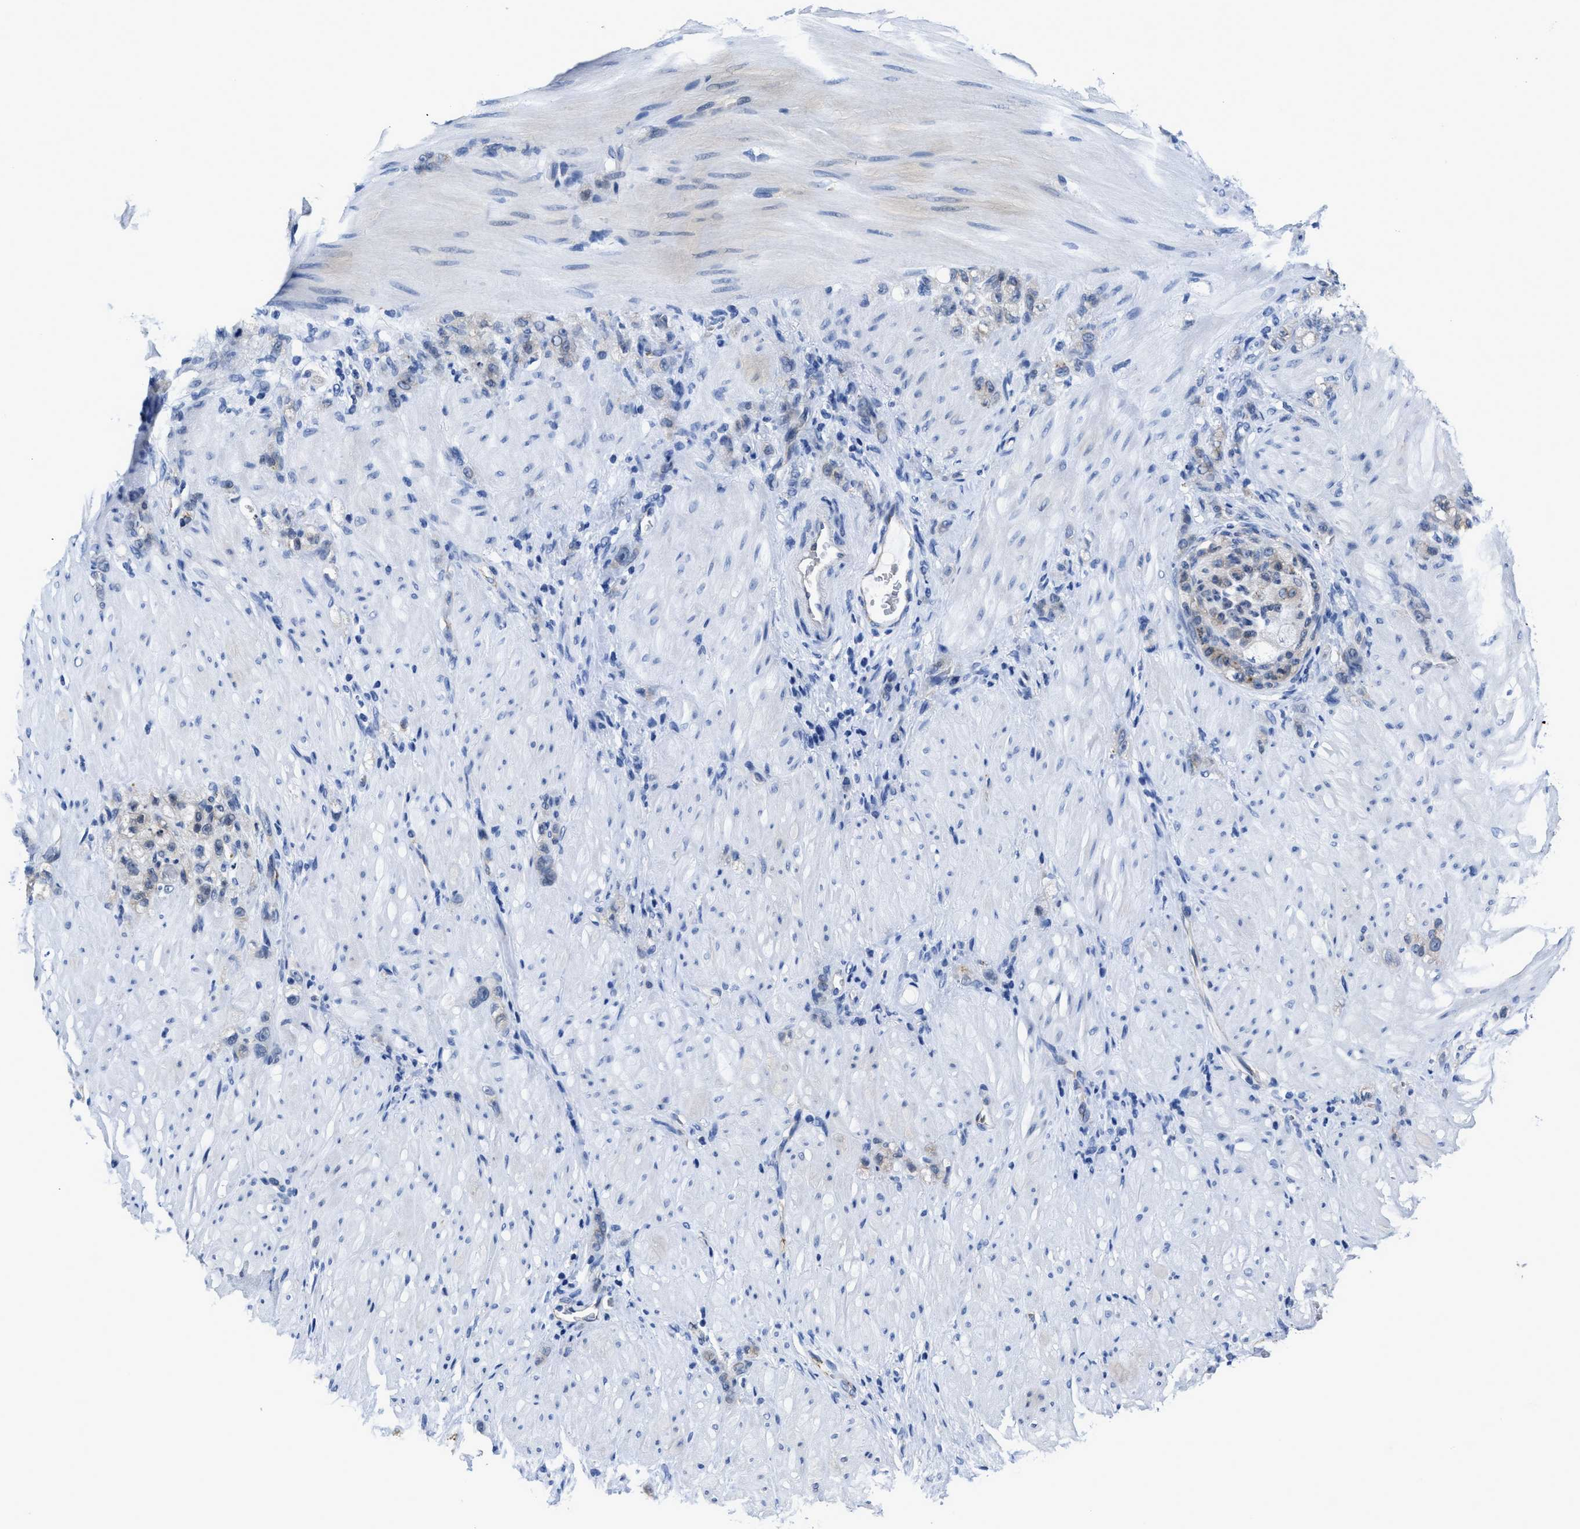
{"staining": {"intensity": "negative", "quantity": "none", "location": "none"}, "tissue": "stomach cancer", "cell_type": "Tumor cells", "image_type": "cancer", "snomed": [{"axis": "morphology", "description": "Normal tissue, NOS"}, {"axis": "morphology", "description": "Adenocarcinoma, NOS"}, {"axis": "topography", "description": "Stomach"}], "caption": "Tumor cells show no significant protein staining in stomach cancer.", "gene": "GHITM", "patient": {"sex": "male", "age": 82}}